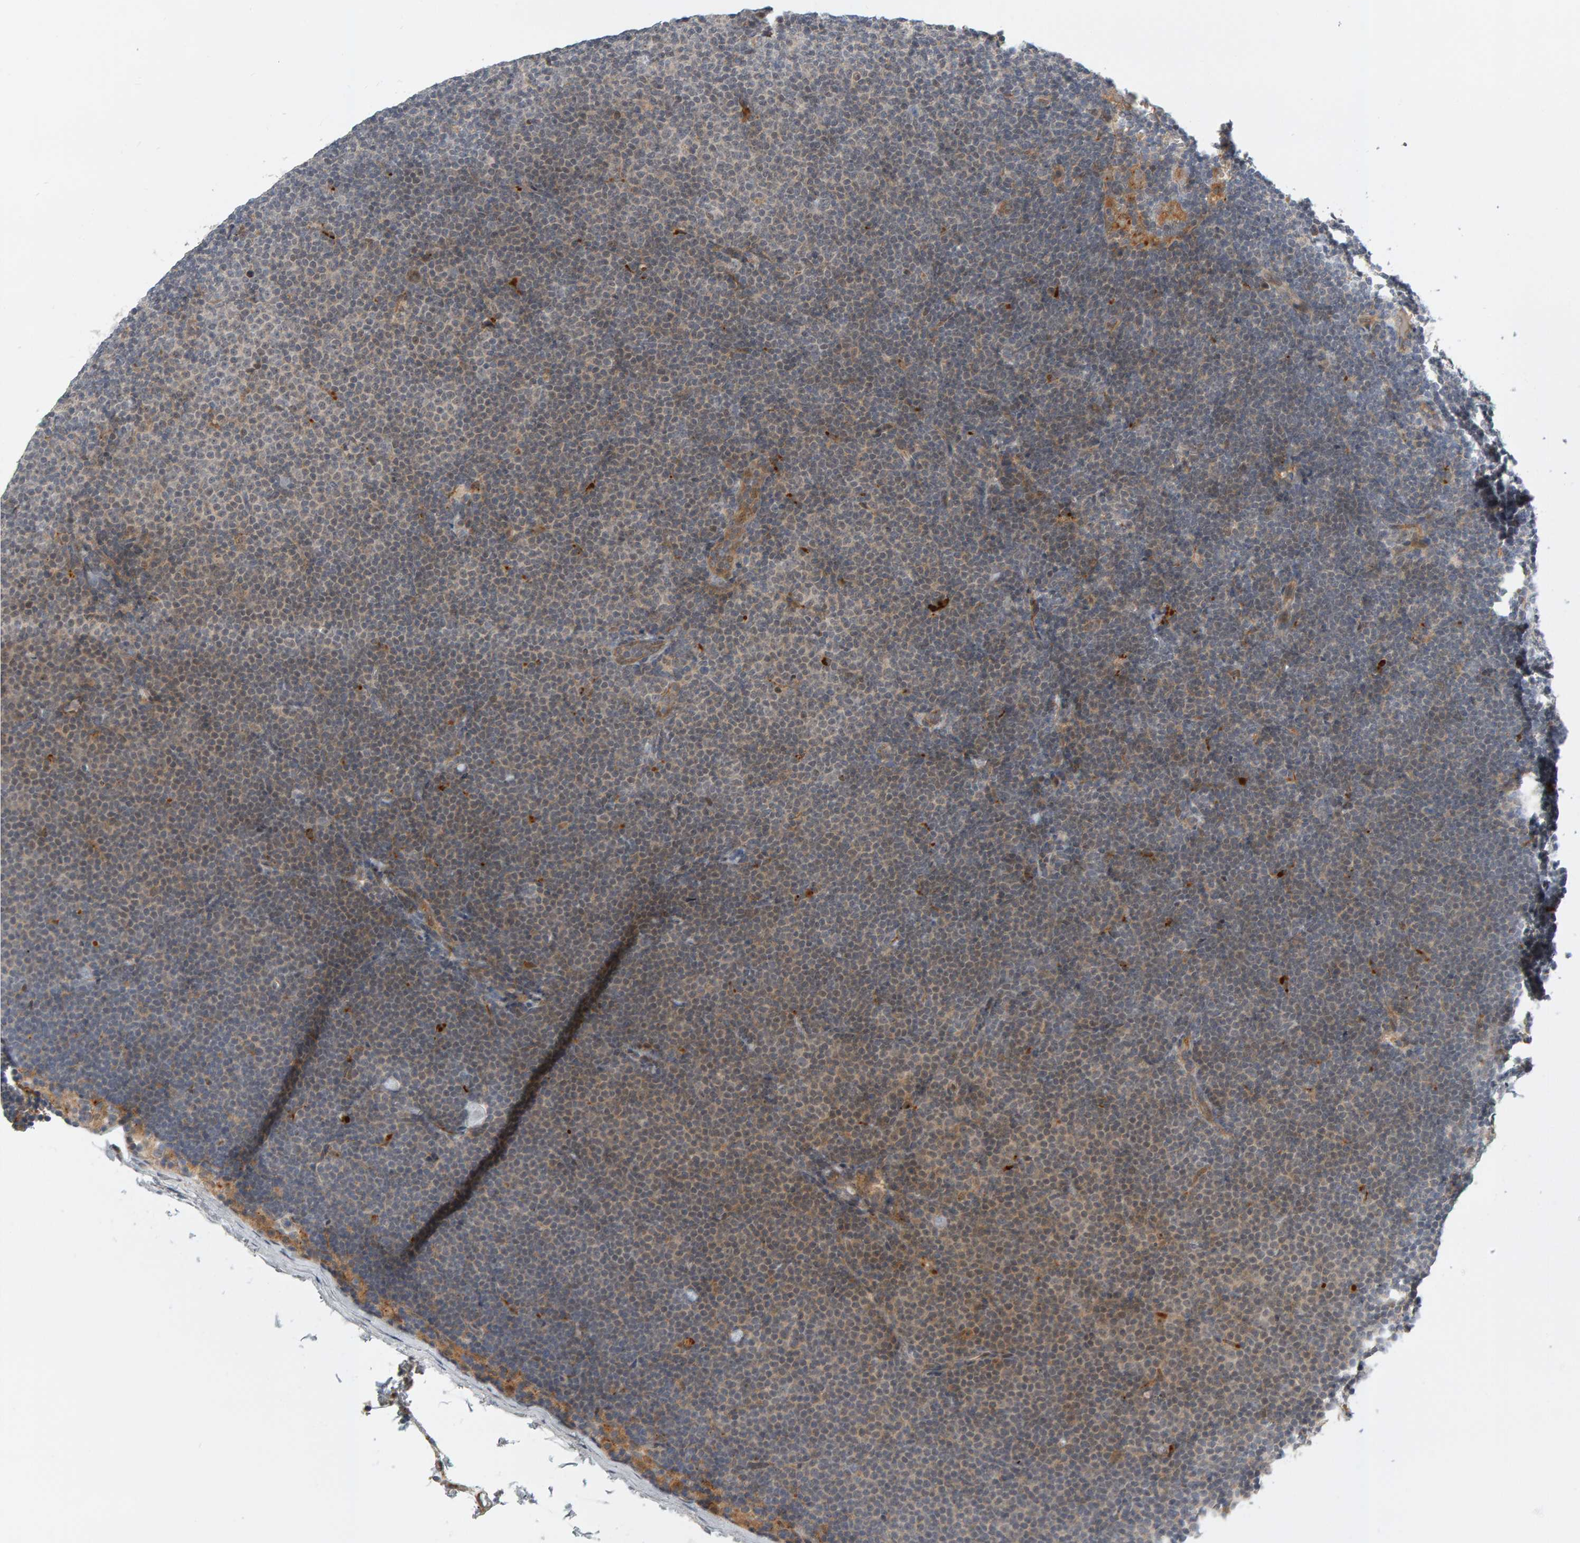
{"staining": {"intensity": "weak", "quantity": "<25%", "location": "cytoplasmic/membranous"}, "tissue": "lymphoma", "cell_type": "Tumor cells", "image_type": "cancer", "snomed": [{"axis": "morphology", "description": "Malignant lymphoma, non-Hodgkin's type, Low grade"}, {"axis": "topography", "description": "Lymph node"}], "caption": "Immunohistochemistry (IHC) micrograph of human malignant lymphoma, non-Hodgkin's type (low-grade) stained for a protein (brown), which exhibits no staining in tumor cells.", "gene": "ZNF160", "patient": {"sex": "female", "age": 53}}